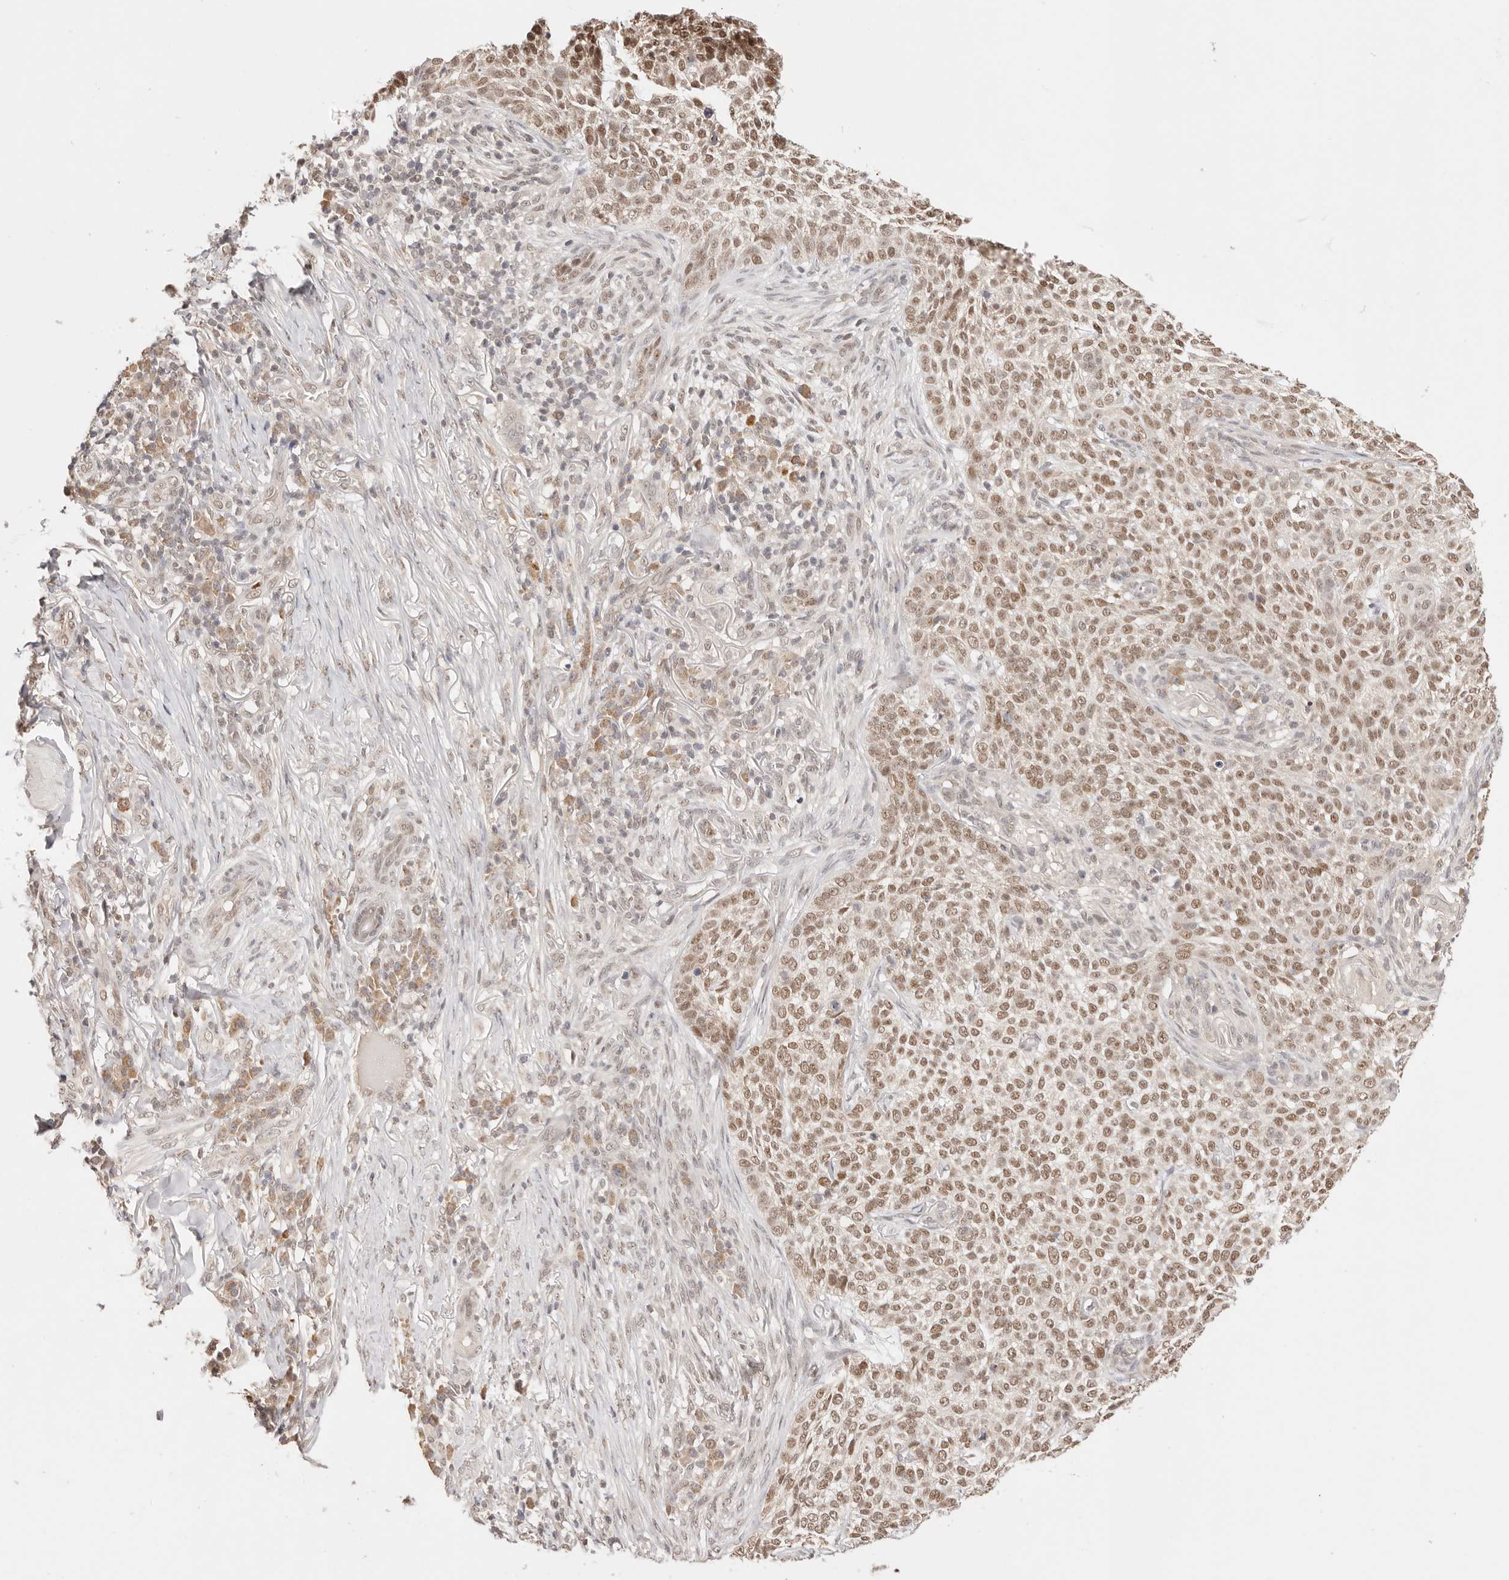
{"staining": {"intensity": "moderate", "quantity": ">75%", "location": "nuclear"}, "tissue": "skin cancer", "cell_type": "Tumor cells", "image_type": "cancer", "snomed": [{"axis": "morphology", "description": "Basal cell carcinoma"}, {"axis": "topography", "description": "Skin"}], "caption": "Skin cancer (basal cell carcinoma) stained for a protein shows moderate nuclear positivity in tumor cells.", "gene": "RFC3", "patient": {"sex": "female", "age": 64}}